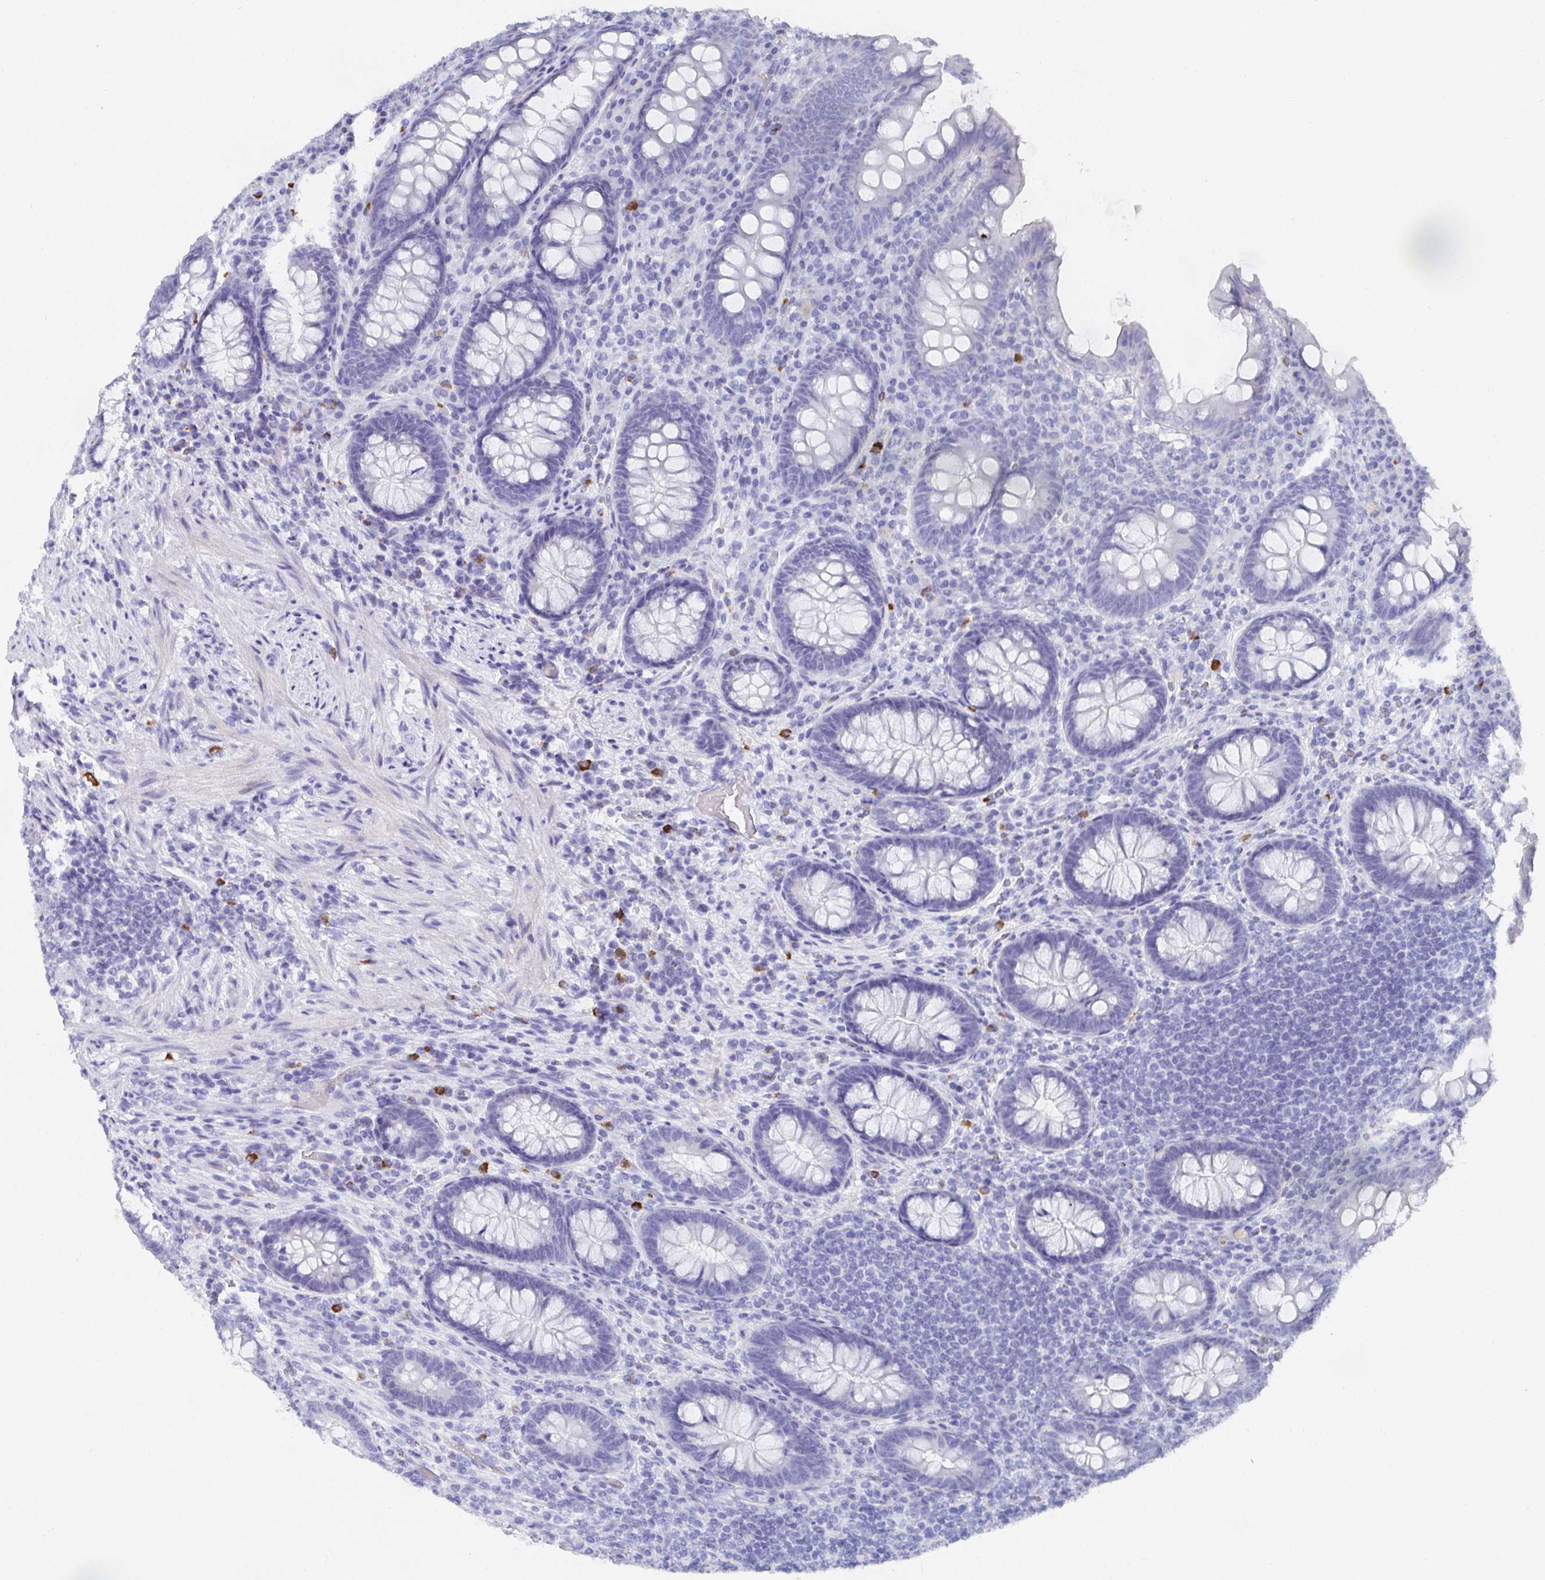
{"staining": {"intensity": "negative", "quantity": "none", "location": "none"}, "tissue": "appendix", "cell_type": "Glandular cells", "image_type": "normal", "snomed": [{"axis": "morphology", "description": "Normal tissue, NOS"}, {"axis": "topography", "description": "Appendix"}], "caption": "Immunohistochemistry micrograph of benign appendix: human appendix stained with DAB (3,3'-diaminobenzidine) reveals no significant protein staining in glandular cells.", "gene": "GRIA1", "patient": {"sex": "male", "age": 71}}